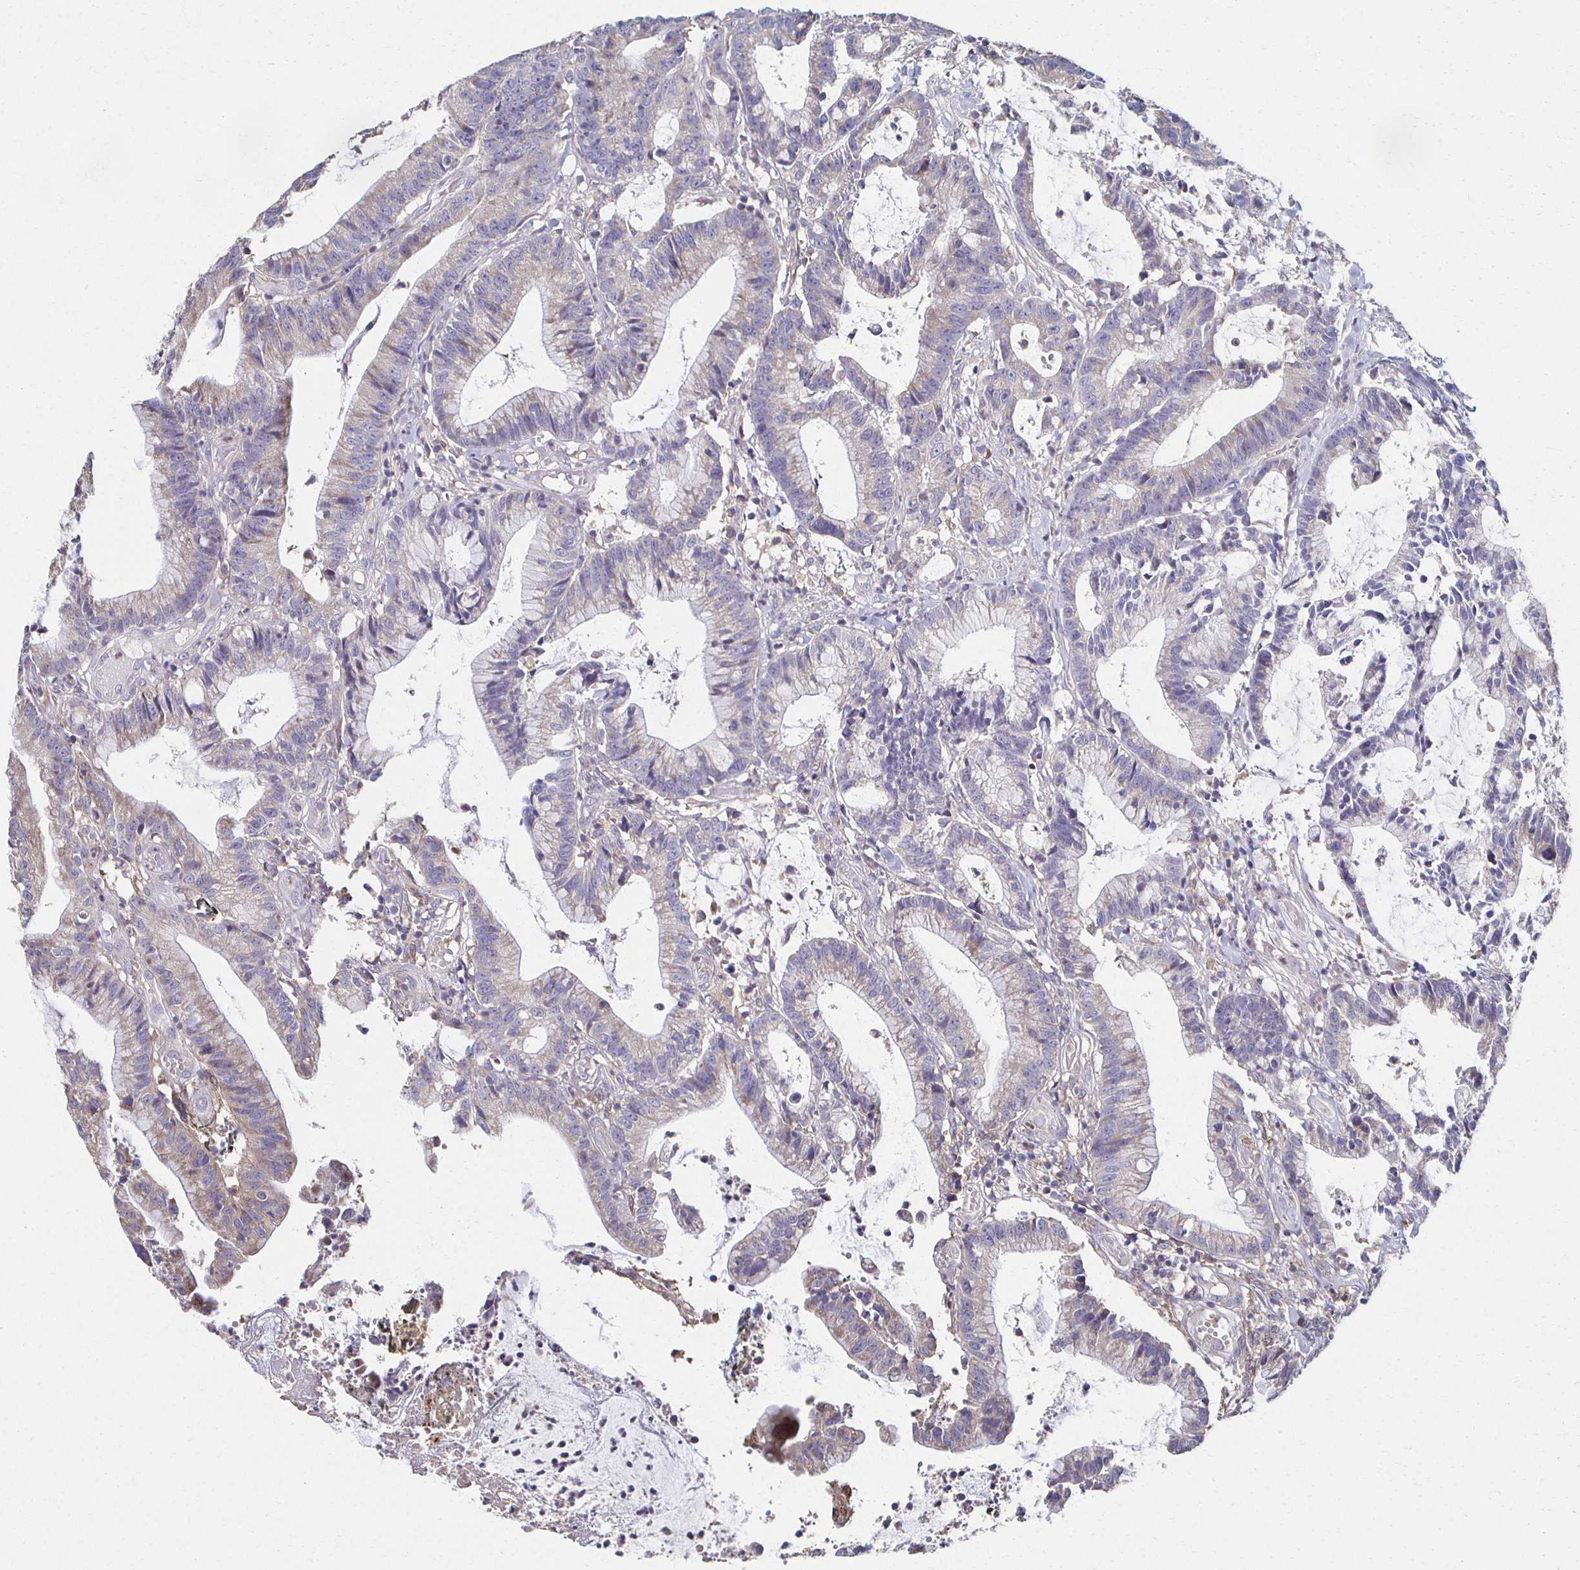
{"staining": {"intensity": "weak", "quantity": "<25%", "location": "cytoplasmic/membranous"}, "tissue": "colorectal cancer", "cell_type": "Tumor cells", "image_type": "cancer", "snomed": [{"axis": "morphology", "description": "Adenocarcinoma, NOS"}, {"axis": "topography", "description": "Colon"}], "caption": "High power microscopy photomicrograph of an immunohistochemistry (IHC) photomicrograph of colorectal cancer (adenocarcinoma), revealing no significant staining in tumor cells.", "gene": "CX3CR1", "patient": {"sex": "female", "age": 78}}